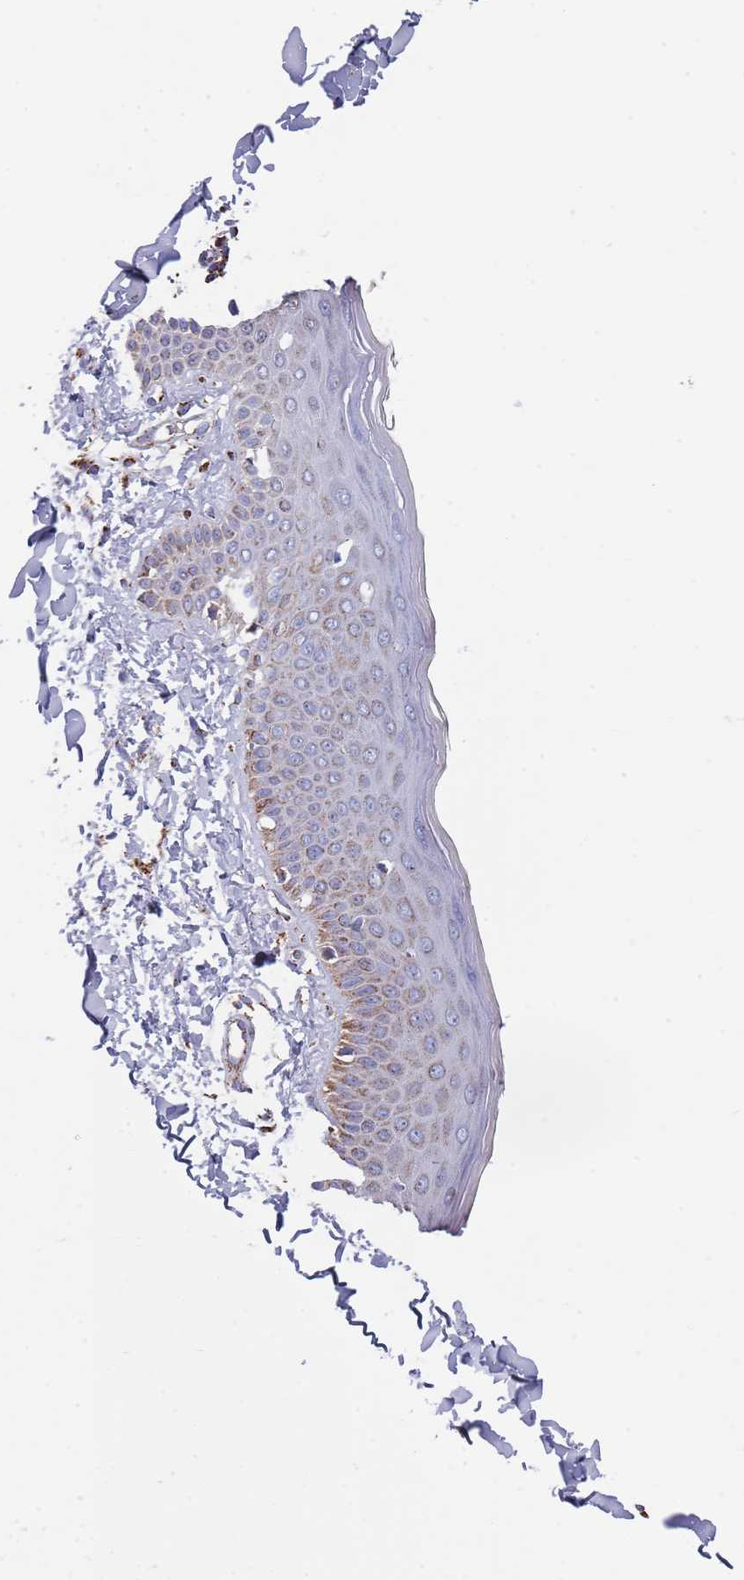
{"staining": {"intensity": "moderate", "quantity": ">75%", "location": "cytoplasmic/membranous"}, "tissue": "skin", "cell_type": "Fibroblasts", "image_type": "normal", "snomed": [{"axis": "morphology", "description": "Normal tissue, NOS"}, {"axis": "topography", "description": "Skin"}], "caption": "This histopathology image shows IHC staining of benign human skin, with medium moderate cytoplasmic/membranous expression in about >75% of fibroblasts.", "gene": "PGP", "patient": {"sex": "male", "age": 52}}